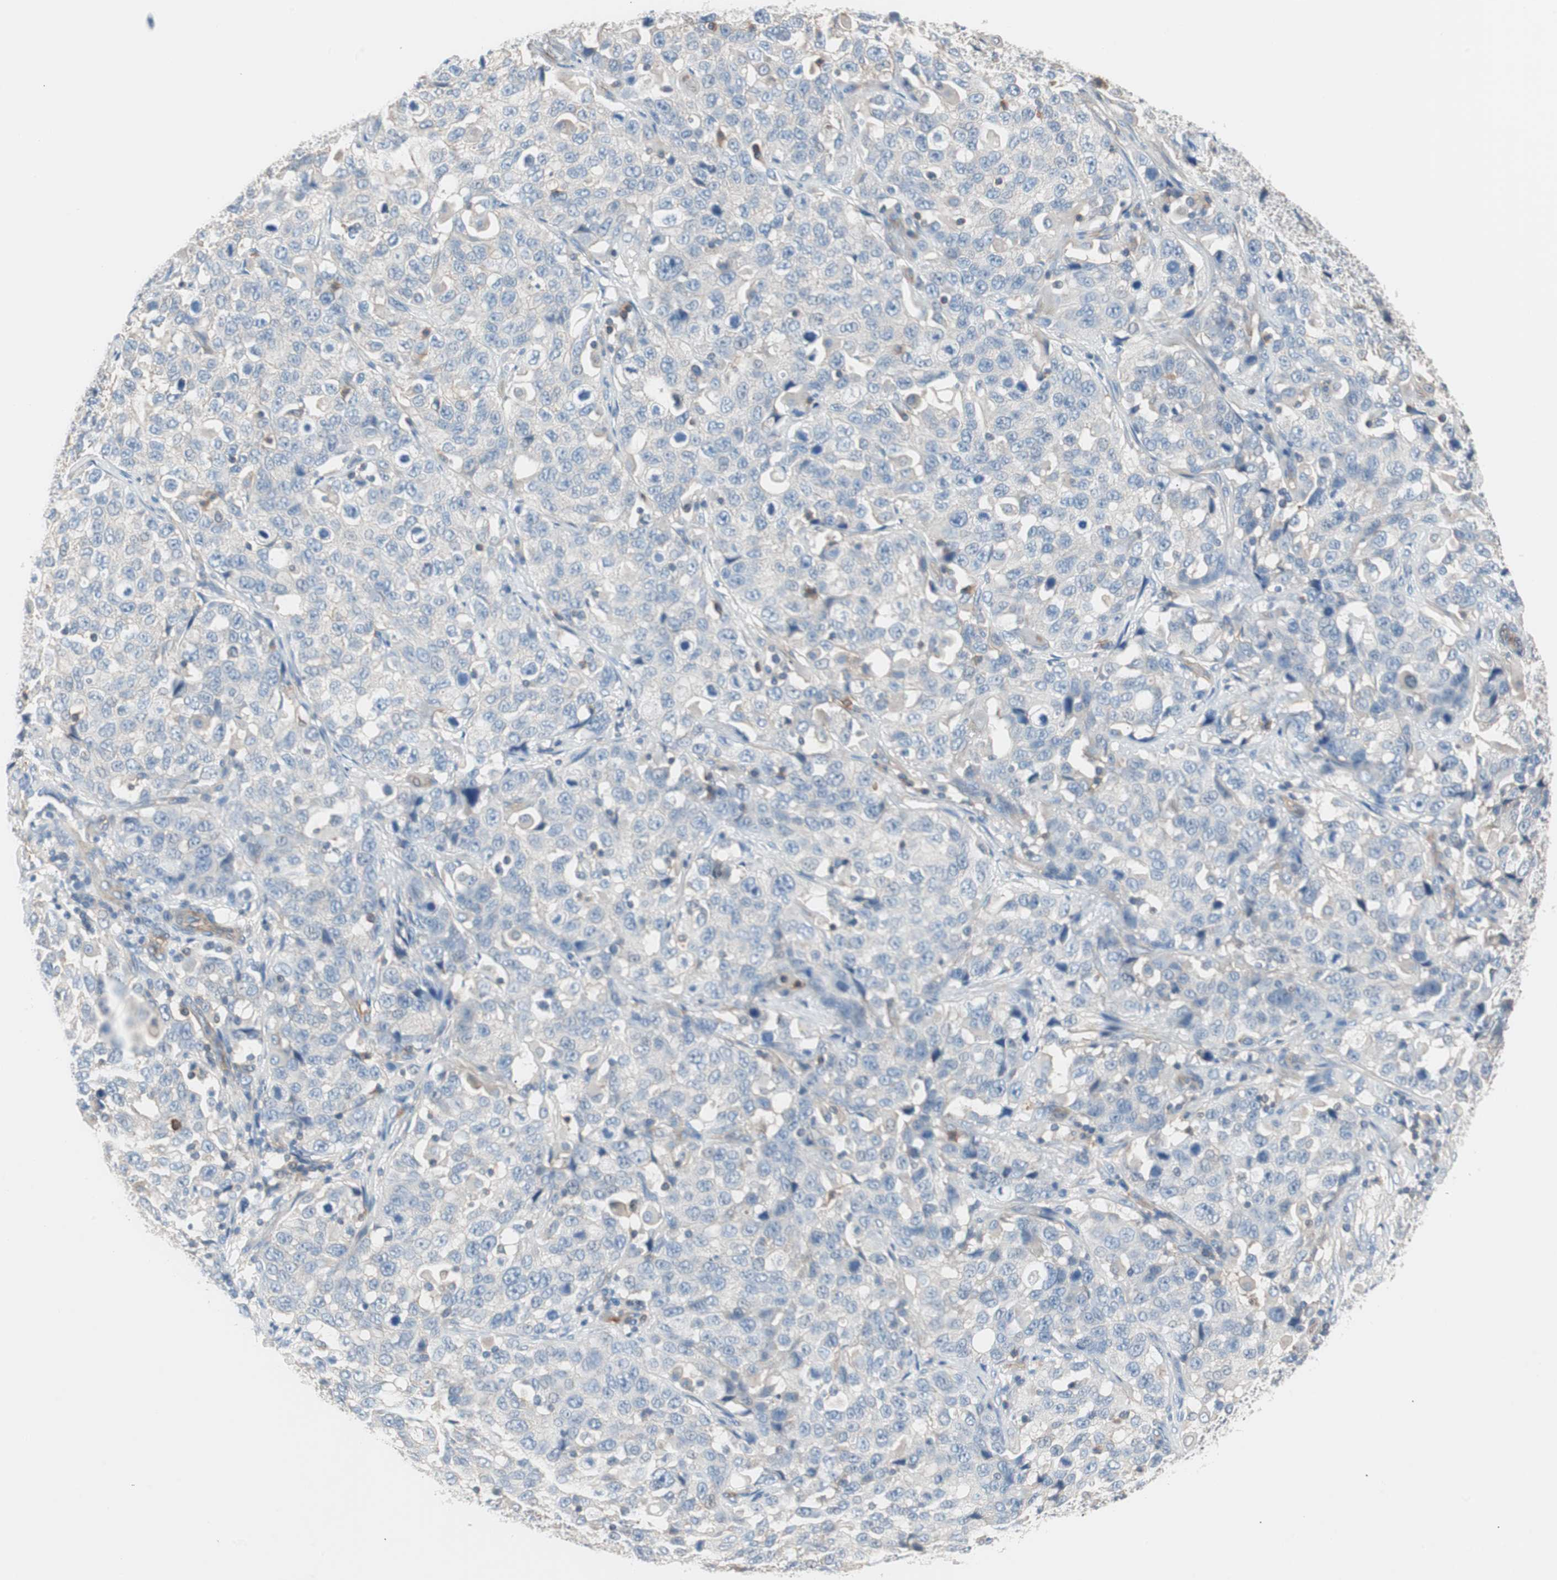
{"staining": {"intensity": "weak", "quantity": "<25%", "location": "cytoplasmic/membranous"}, "tissue": "stomach cancer", "cell_type": "Tumor cells", "image_type": "cancer", "snomed": [{"axis": "morphology", "description": "Normal tissue, NOS"}, {"axis": "morphology", "description": "Adenocarcinoma, NOS"}, {"axis": "topography", "description": "Stomach"}], "caption": "Tumor cells show no significant positivity in adenocarcinoma (stomach). (DAB (3,3'-diaminobenzidine) immunohistochemistry visualized using brightfield microscopy, high magnification).", "gene": "GPR160", "patient": {"sex": "male", "age": 48}}